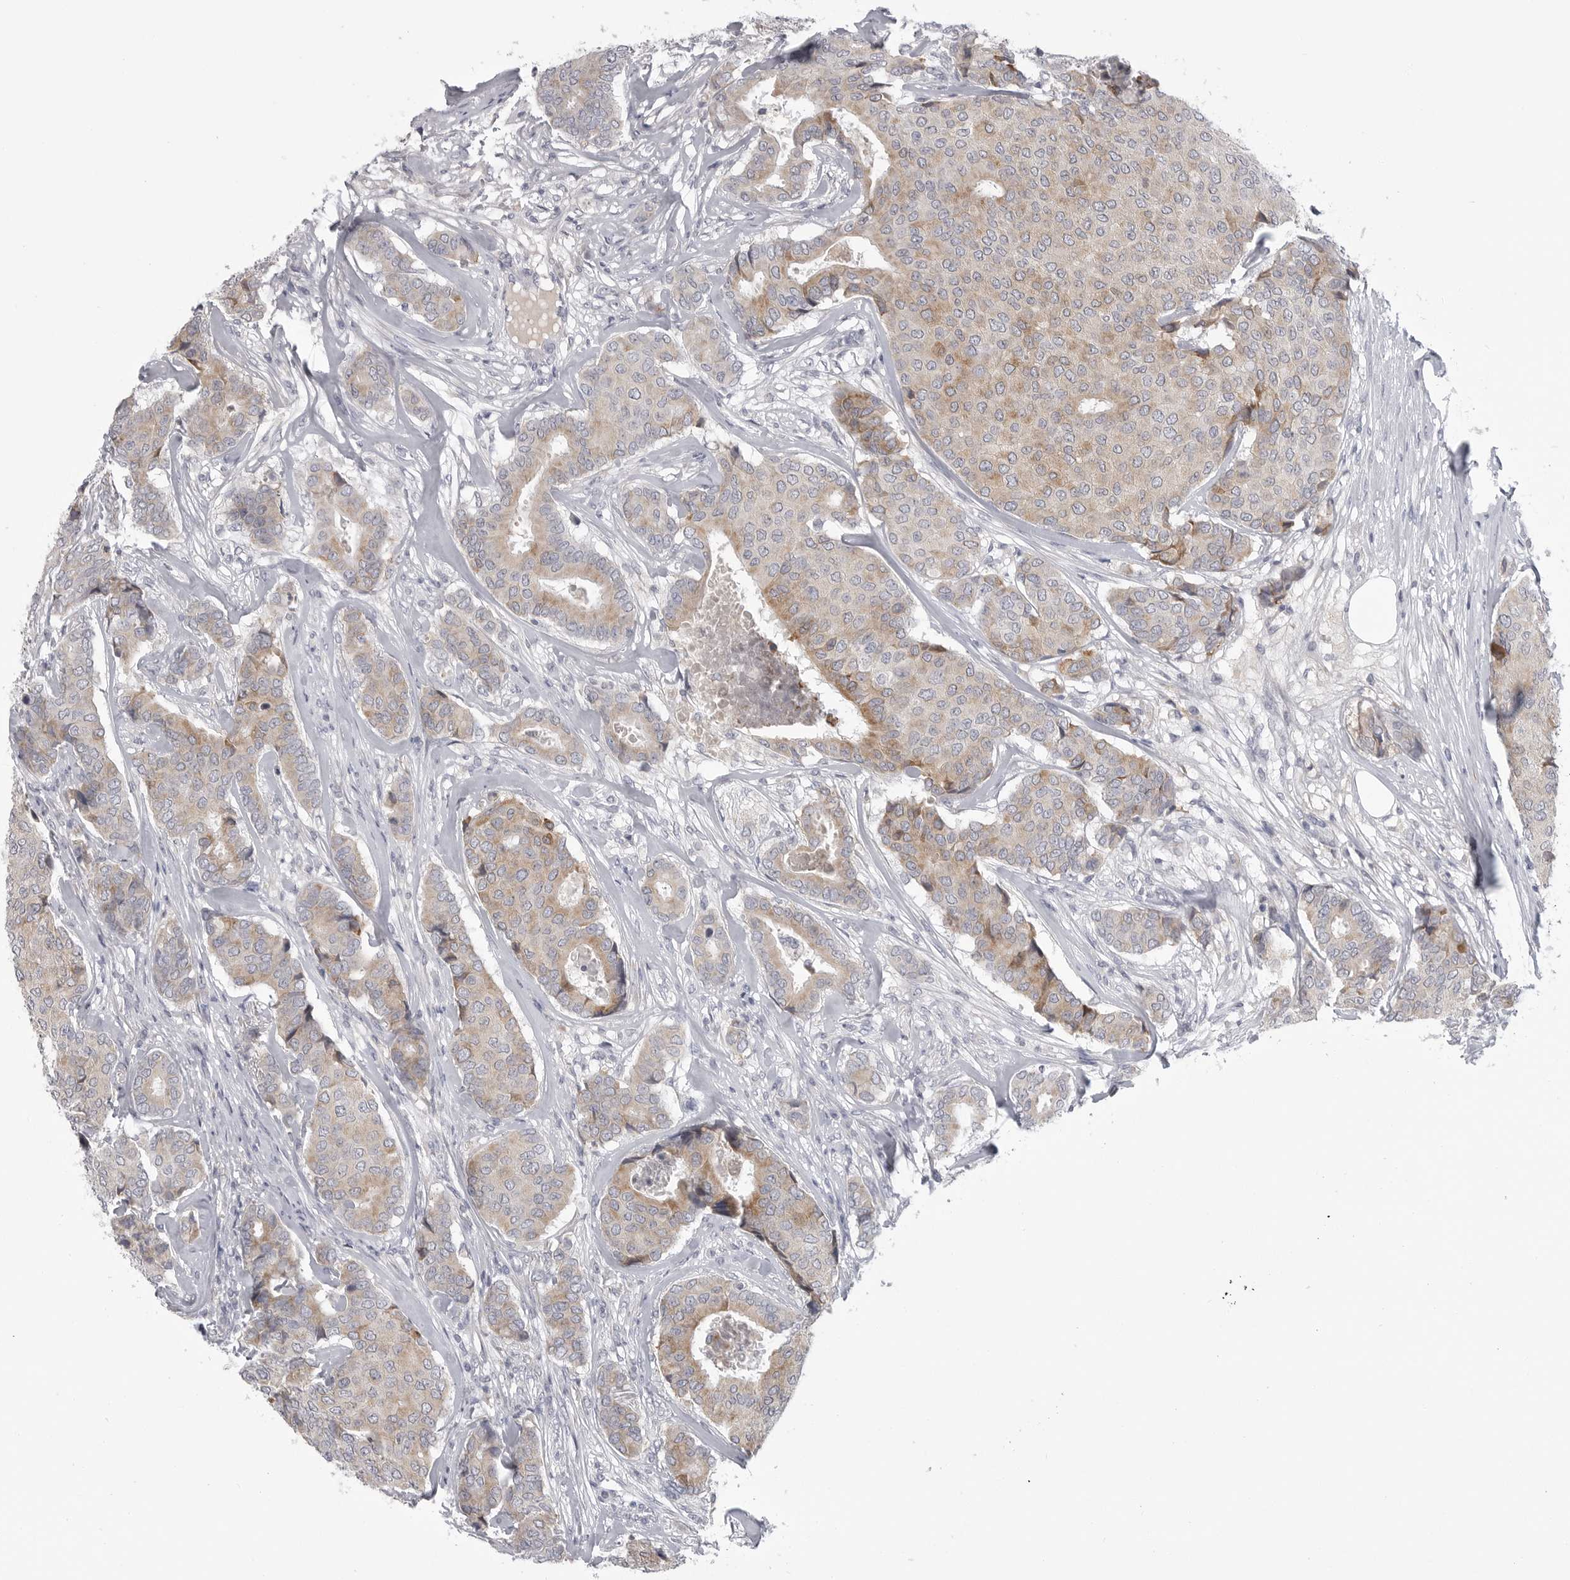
{"staining": {"intensity": "weak", "quantity": ">75%", "location": "cytoplasmic/membranous"}, "tissue": "breast cancer", "cell_type": "Tumor cells", "image_type": "cancer", "snomed": [{"axis": "morphology", "description": "Duct carcinoma"}, {"axis": "topography", "description": "Breast"}], "caption": "A brown stain shows weak cytoplasmic/membranous staining of a protein in breast cancer (intraductal carcinoma) tumor cells.", "gene": "FKBP2", "patient": {"sex": "female", "age": 75}}